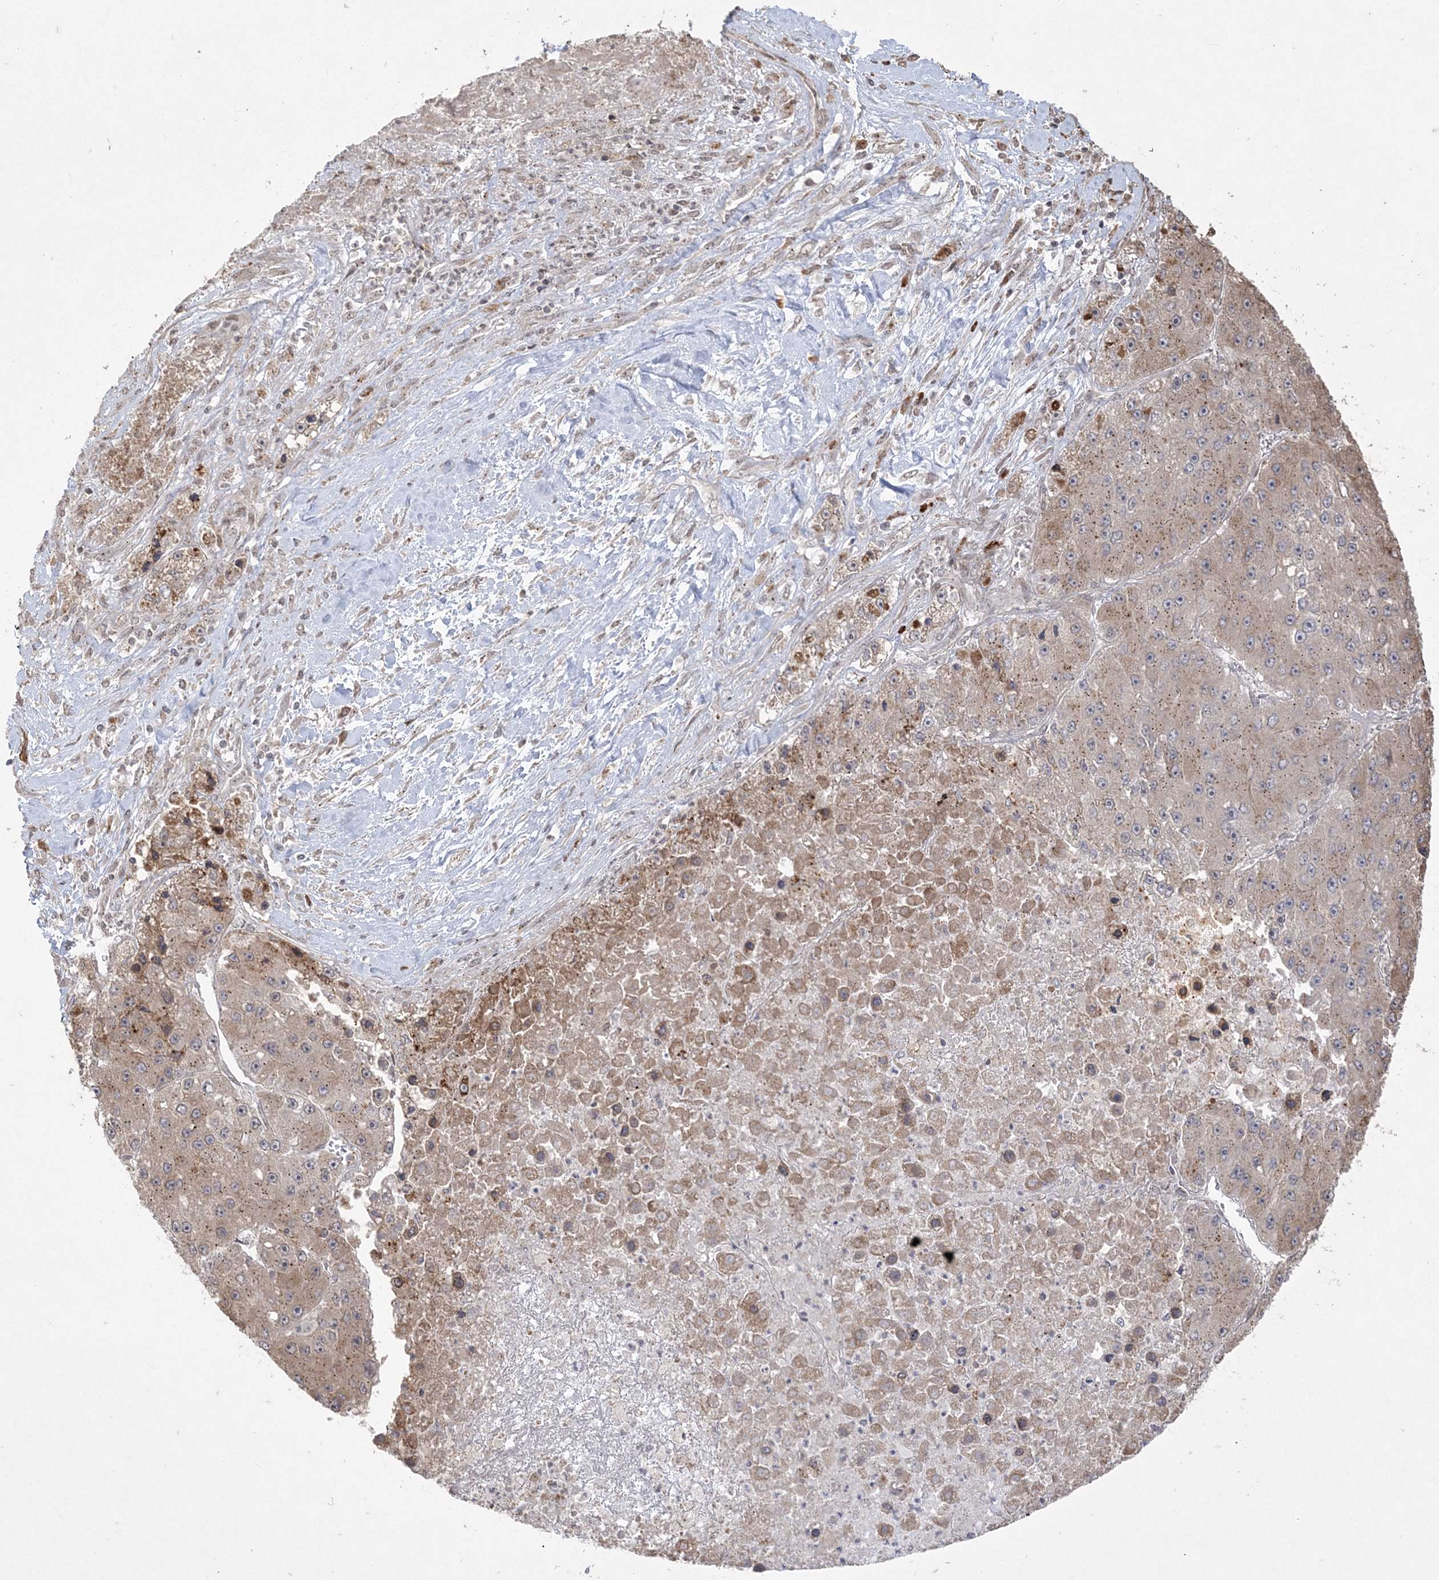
{"staining": {"intensity": "weak", "quantity": "<25%", "location": "cytoplasmic/membranous"}, "tissue": "liver cancer", "cell_type": "Tumor cells", "image_type": "cancer", "snomed": [{"axis": "morphology", "description": "Carcinoma, Hepatocellular, NOS"}, {"axis": "topography", "description": "Liver"}], "caption": "A micrograph of liver cancer (hepatocellular carcinoma) stained for a protein shows no brown staining in tumor cells.", "gene": "RRAS", "patient": {"sex": "female", "age": 73}}